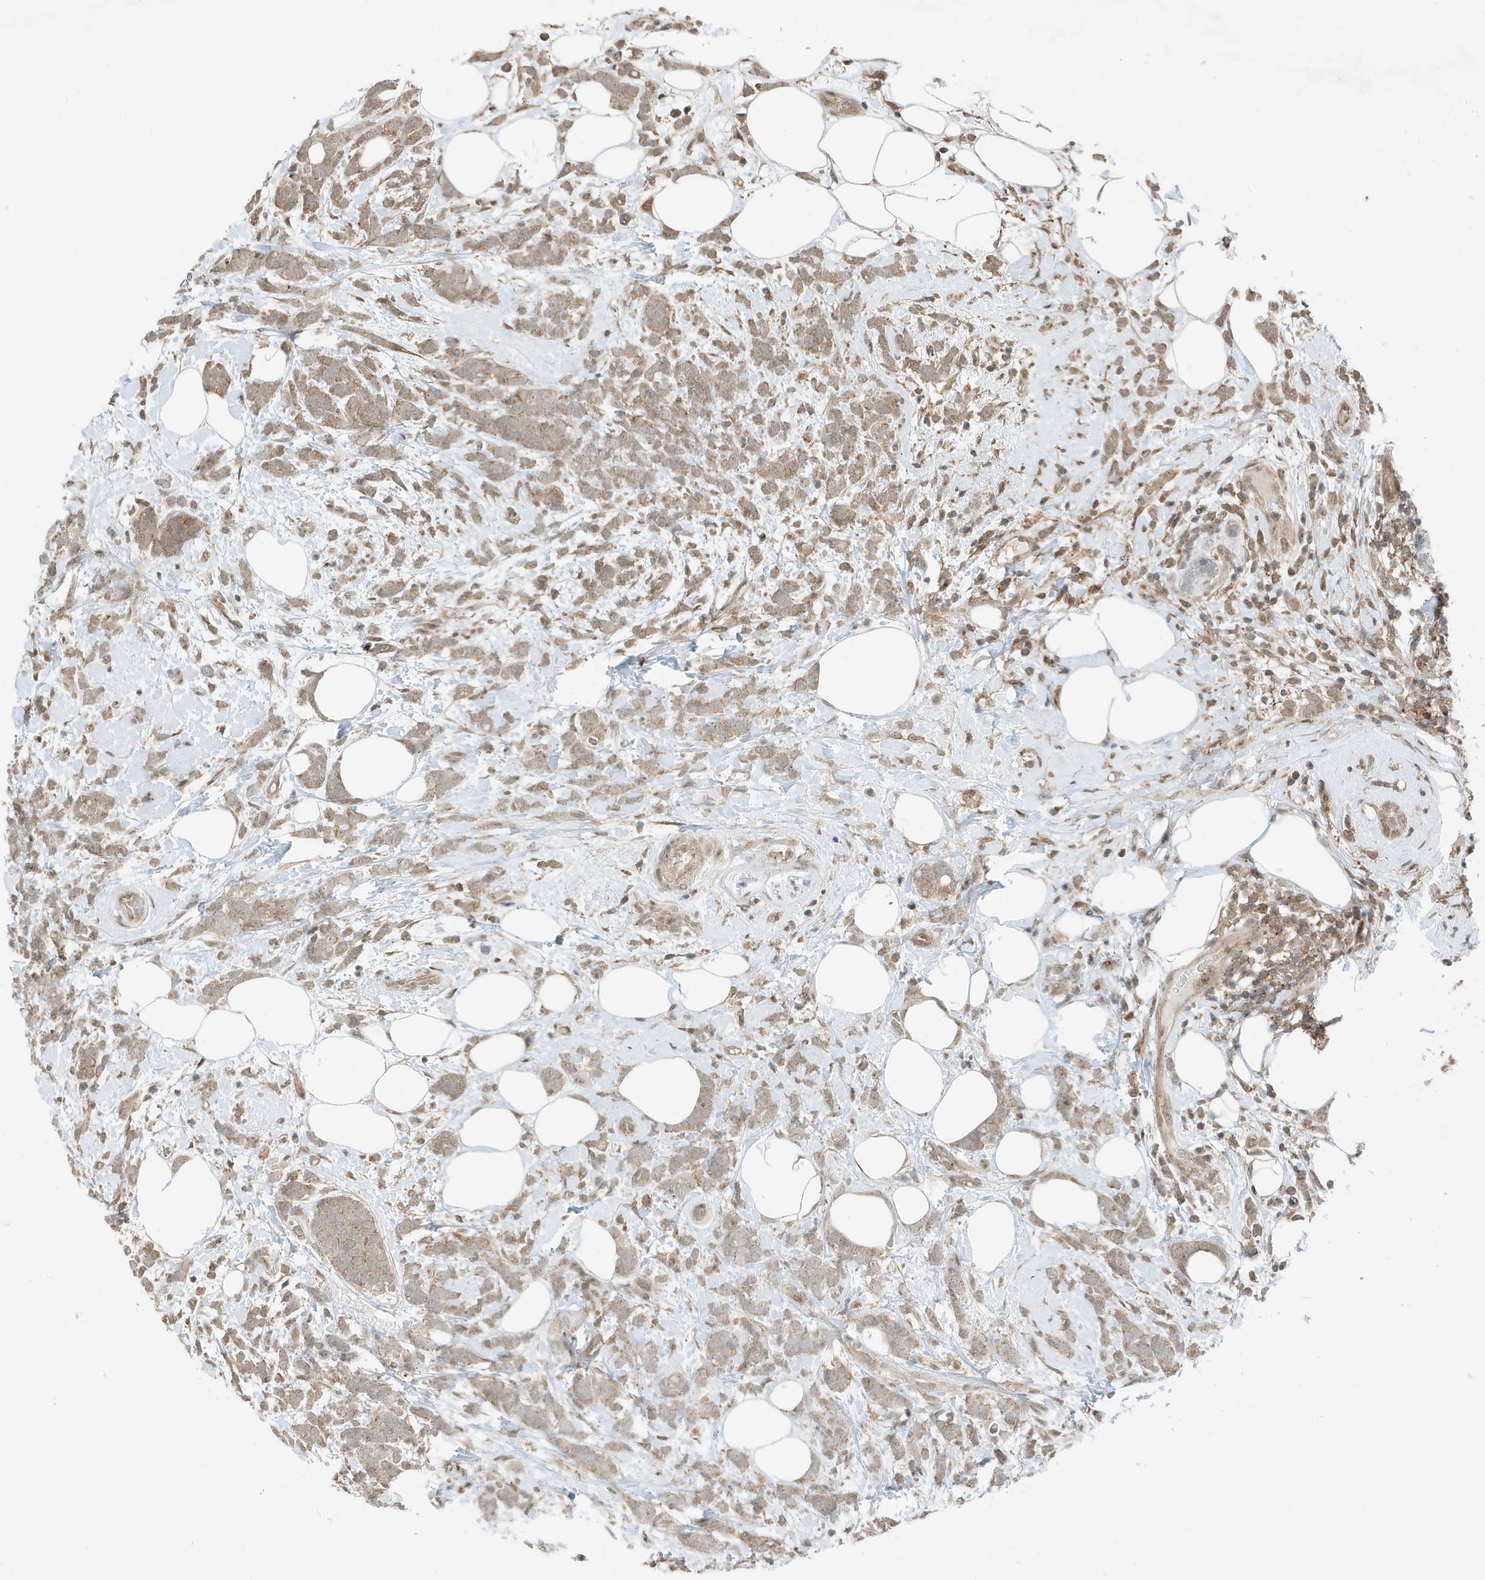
{"staining": {"intensity": "moderate", "quantity": ">75%", "location": "cytoplasmic/membranous"}, "tissue": "breast cancer", "cell_type": "Tumor cells", "image_type": "cancer", "snomed": [{"axis": "morphology", "description": "Lobular carcinoma"}, {"axis": "topography", "description": "Breast"}], "caption": "Immunohistochemical staining of breast cancer (lobular carcinoma) displays medium levels of moderate cytoplasmic/membranous expression in approximately >75% of tumor cells.", "gene": "TATDN3", "patient": {"sex": "female", "age": 58}}